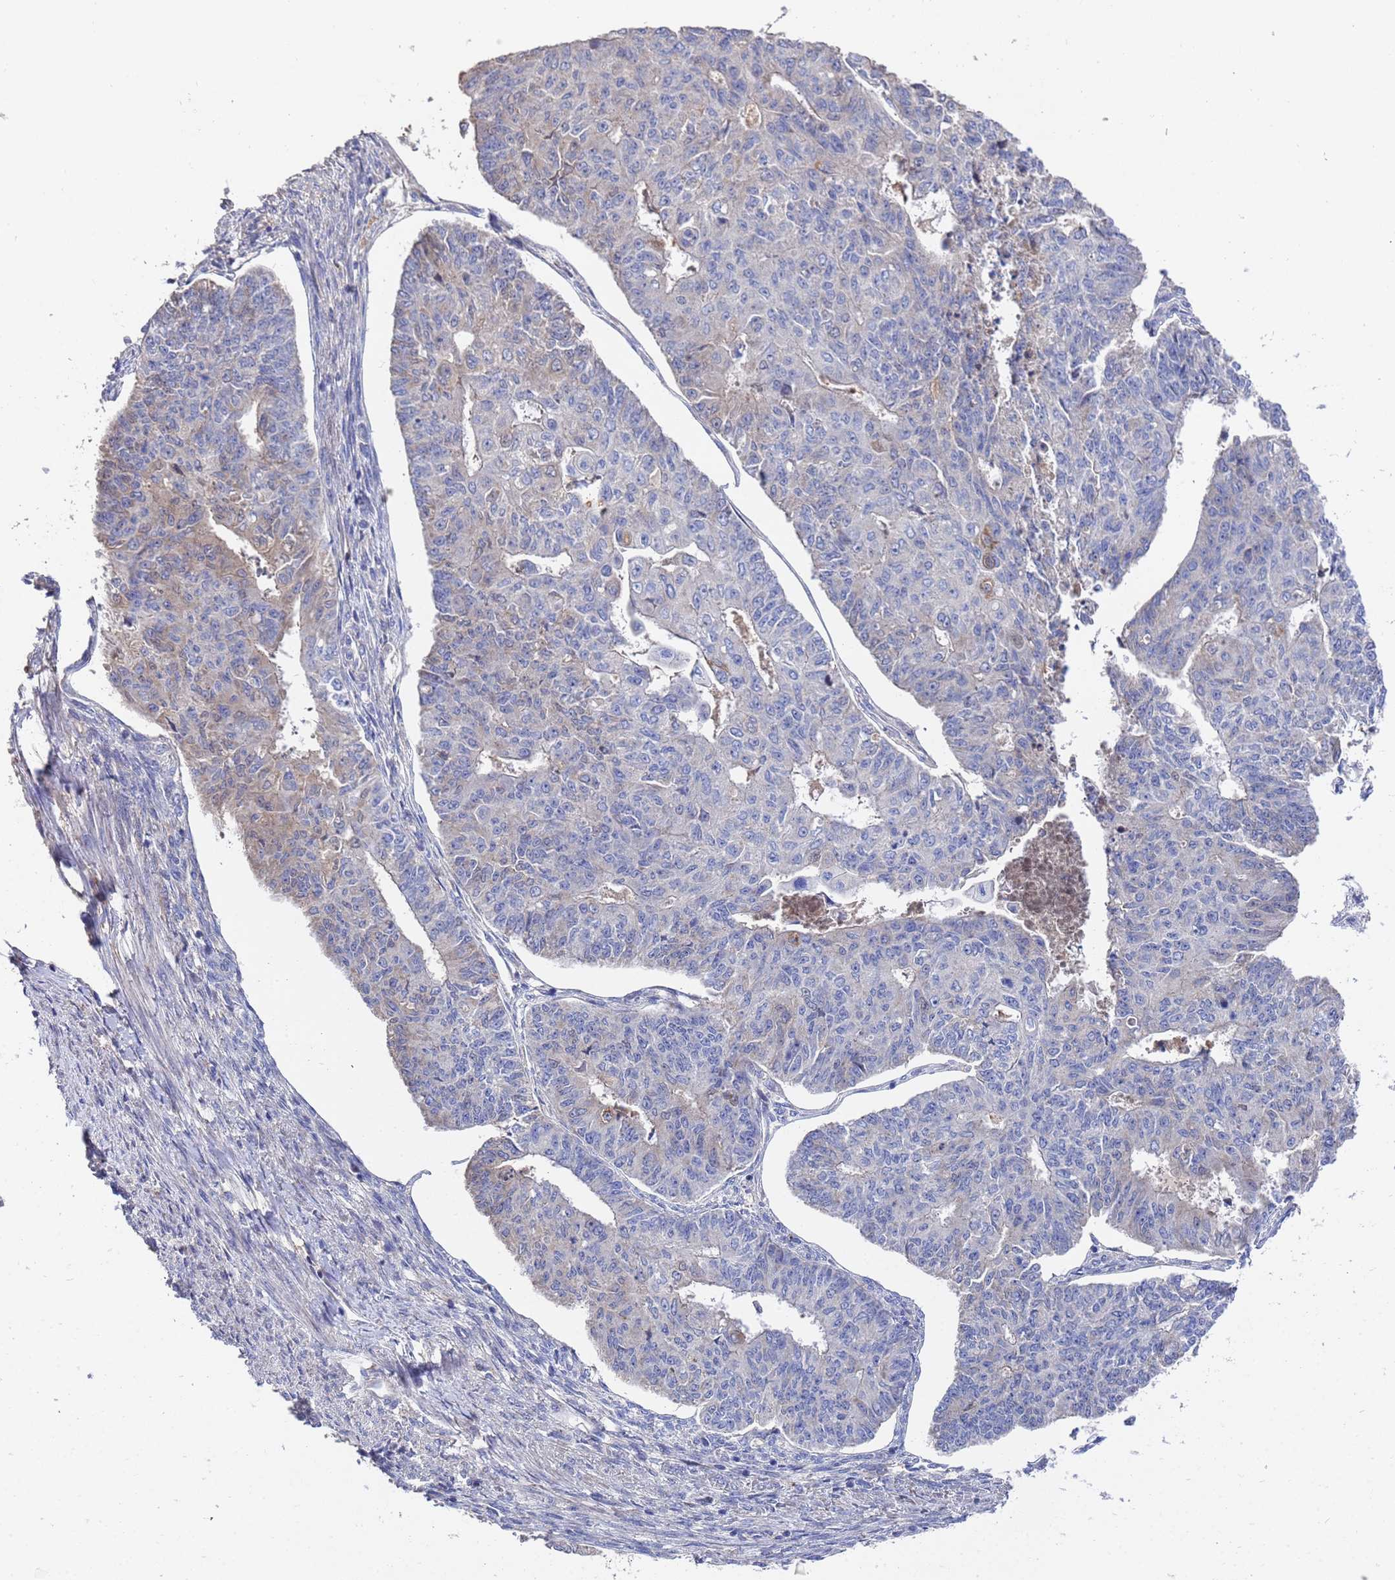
{"staining": {"intensity": "negative", "quantity": "none", "location": "none"}, "tissue": "endometrial cancer", "cell_type": "Tumor cells", "image_type": "cancer", "snomed": [{"axis": "morphology", "description": "Adenocarcinoma, NOS"}, {"axis": "topography", "description": "Endometrium"}], "caption": "Human endometrial cancer stained for a protein using immunohistochemistry displays no staining in tumor cells.", "gene": "TCP10L", "patient": {"sex": "female", "age": 32}}